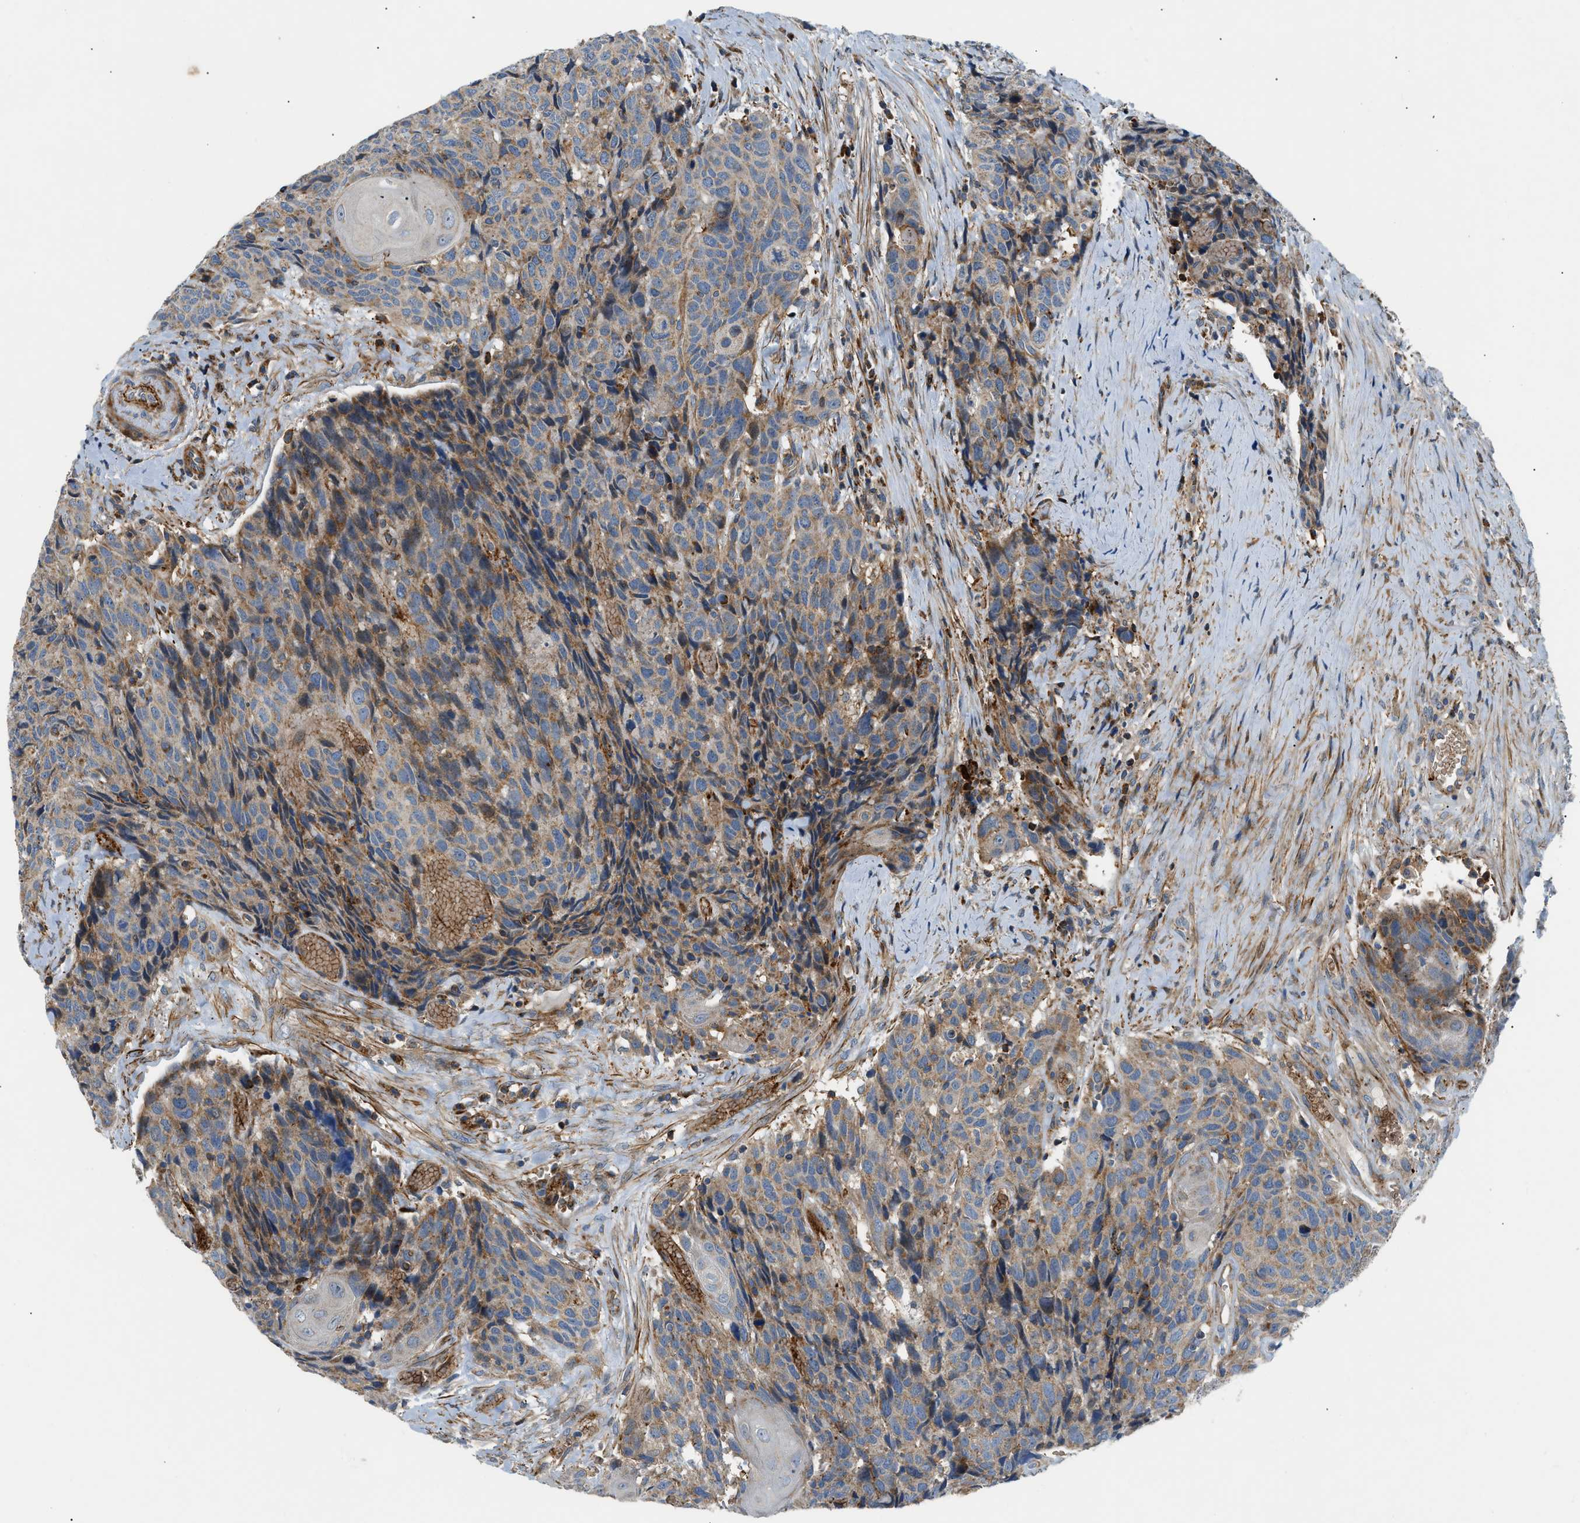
{"staining": {"intensity": "moderate", "quantity": "25%-75%", "location": "cytoplasmic/membranous"}, "tissue": "head and neck cancer", "cell_type": "Tumor cells", "image_type": "cancer", "snomed": [{"axis": "morphology", "description": "Squamous cell carcinoma, NOS"}, {"axis": "topography", "description": "Head-Neck"}], "caption": "High-magnification brightfield microscopy of head and neck cancer (squamous cell carcinoma) stained with DAB (3,3'-diaminobenzidine) (brown) and counterstained with hematoxylin (blue). tumor cells exhibit moderate cytoplasmic/membranous expression is present in about25%-75% of cells. (IHC, brightfield microscopy, high magnification).", "gene": "DHODH", "patient": {"sex": "male", "age": 66}}